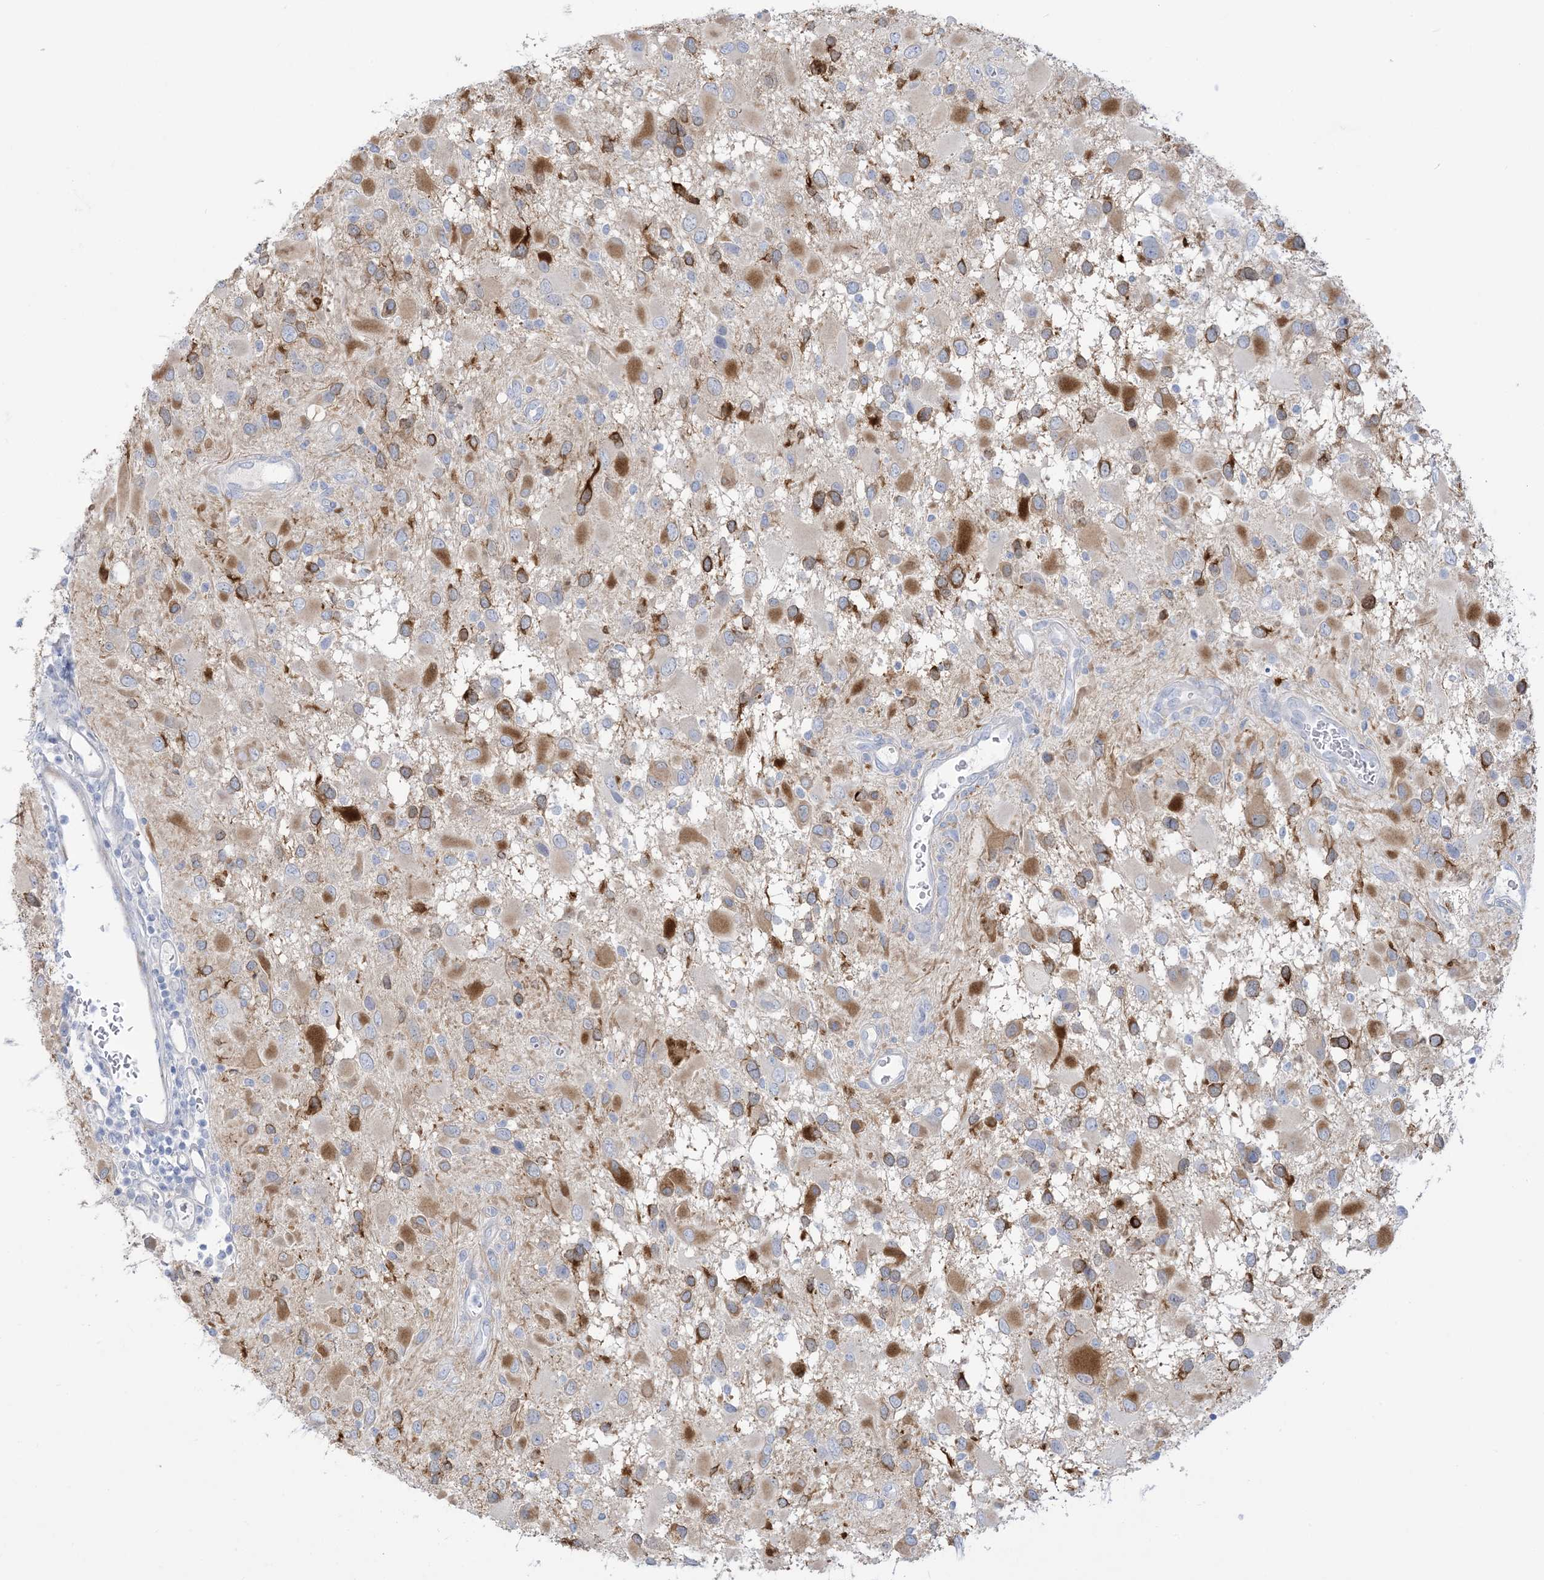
{"staining": {"intensity": "strong", "quantity": "25%-75%", "location": "cytoplasmic/membranous"}, "tissue": "glioma", "cell_type": "Tumor cells", "image_type": "cancer", "snomed": [{"axis": "morphology", "description": "Glioma, malignant, High grade"}, {"axis": "topography", "description": "Brain"}], "caption": "This micrograph shows immunohistochemistry (IHC) staining of high-grade glioma (malignant), with high strong cytoplasmic/membranous positivity in about 25%-75% of tumor cells.", "gene": "MARS2", "patient": {"sex": "male", "age": 53}}